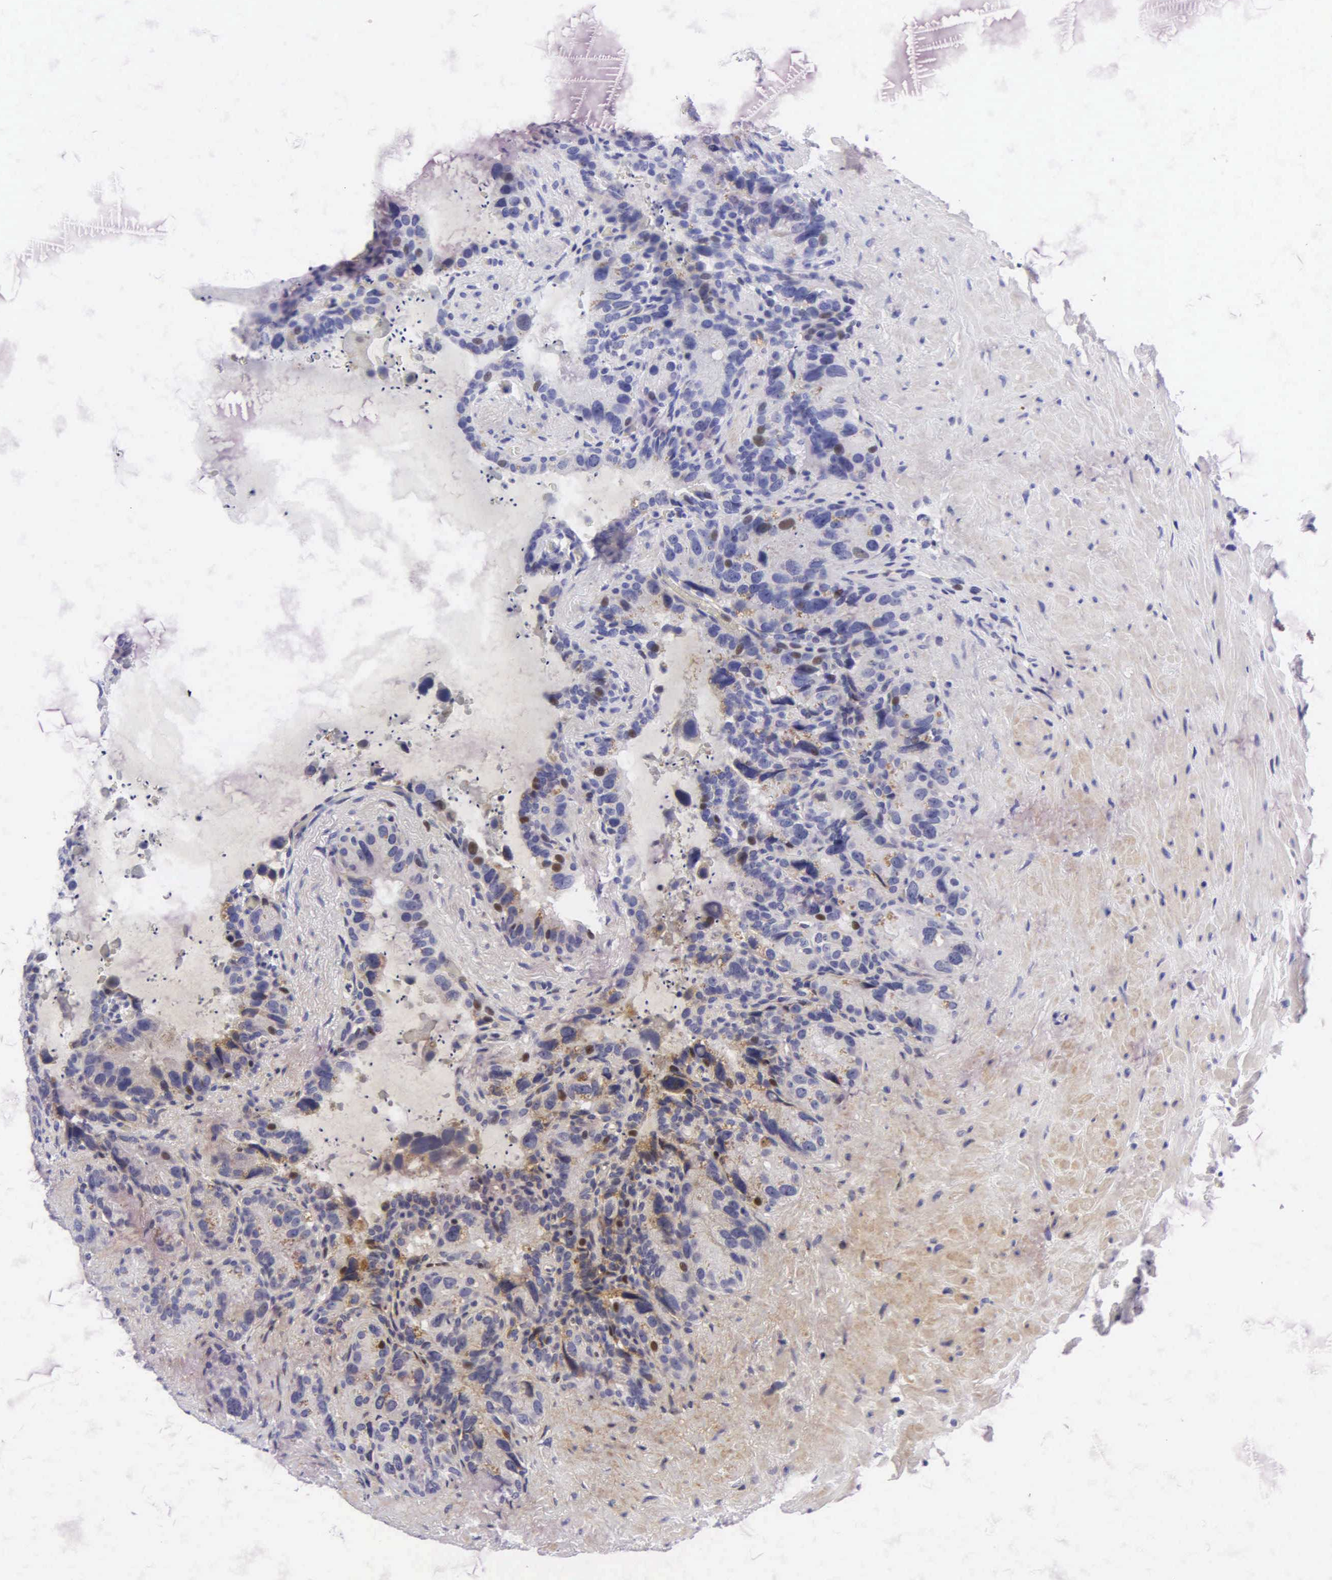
{"staining": {"intensity": "moderate", "quantity": "<25%", "location": "nuclear"}, "tissue": "seminal vesicle", "cell_type": "Glandular cells", "image_type": "normal", "snomed": [{"axis": "morphology", "description": "Normal tissue, NOS"}, {"axis": "topography", "description": "Seminal veicle"}], "caption": "High-magnification brightfield microscopy of normal seminal vesicle stained with DAB (3,3'-diaminobenzidine) (brown) and counterstained with hematoxylin (blue). glandular cells exhibit moderate nuclear expression is seen in about<25% of cells.", "gene": "NKX2", "patient": {"sex": "male", "age": 63}}